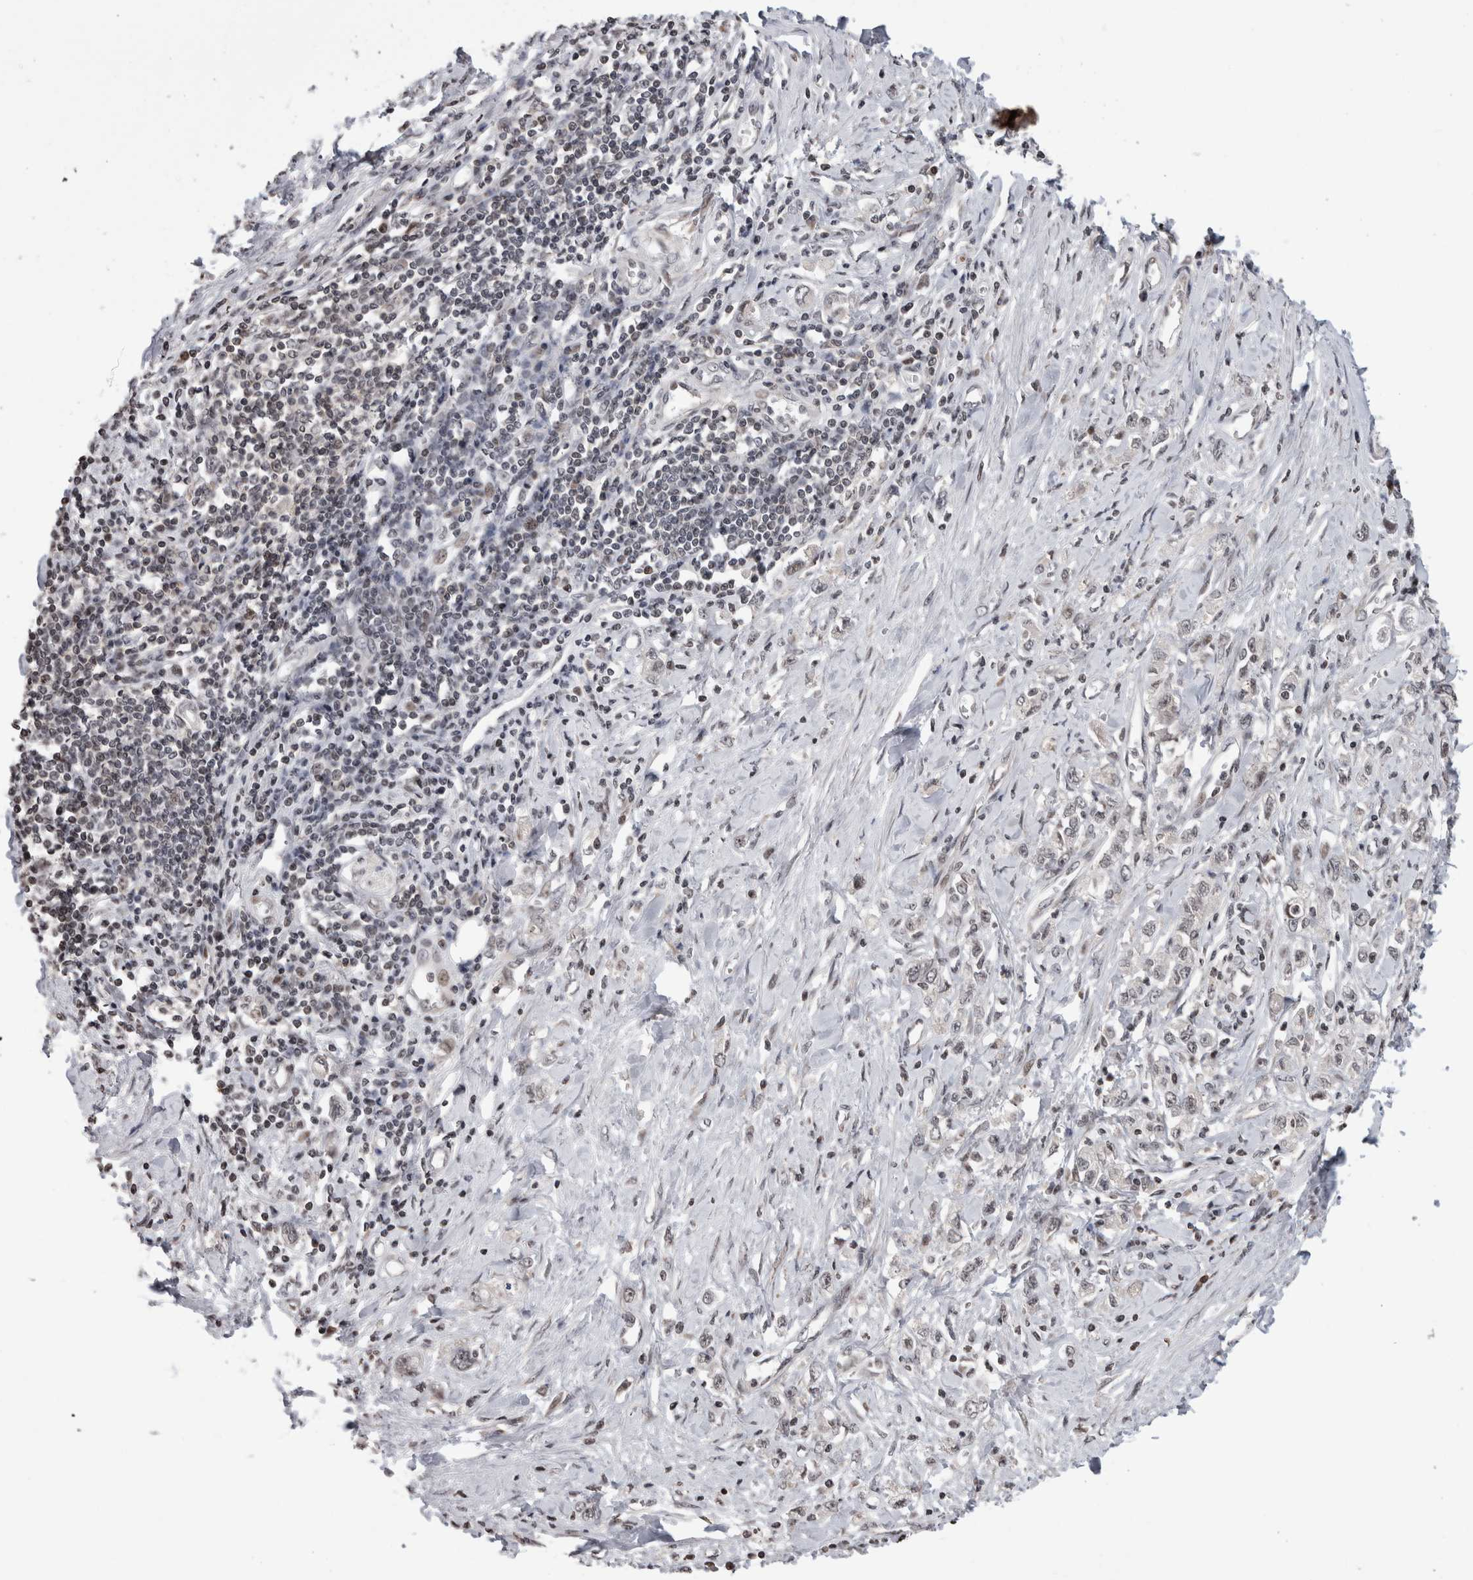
{"staining": {"intensity": "negative", "quantity": "none", "location": "none"}, "tissue": "stomach cancer", "cell_type": "Tumor cells", "image_type": "cancer", "snomed": [{"axis": "morphology", "description": "Adenocarcinoma, NOS"}, {"axis": "topography", "description": "Stomach"}], "caption": "Tumor cells show no significant protein positivity in stomach adenocarcinoma. (DAB immunohistochemistry visualized using brightfield microscopy, high magnification).", "gene": "ZBTB11", "patient": {"sex": "female", "age": 76}}